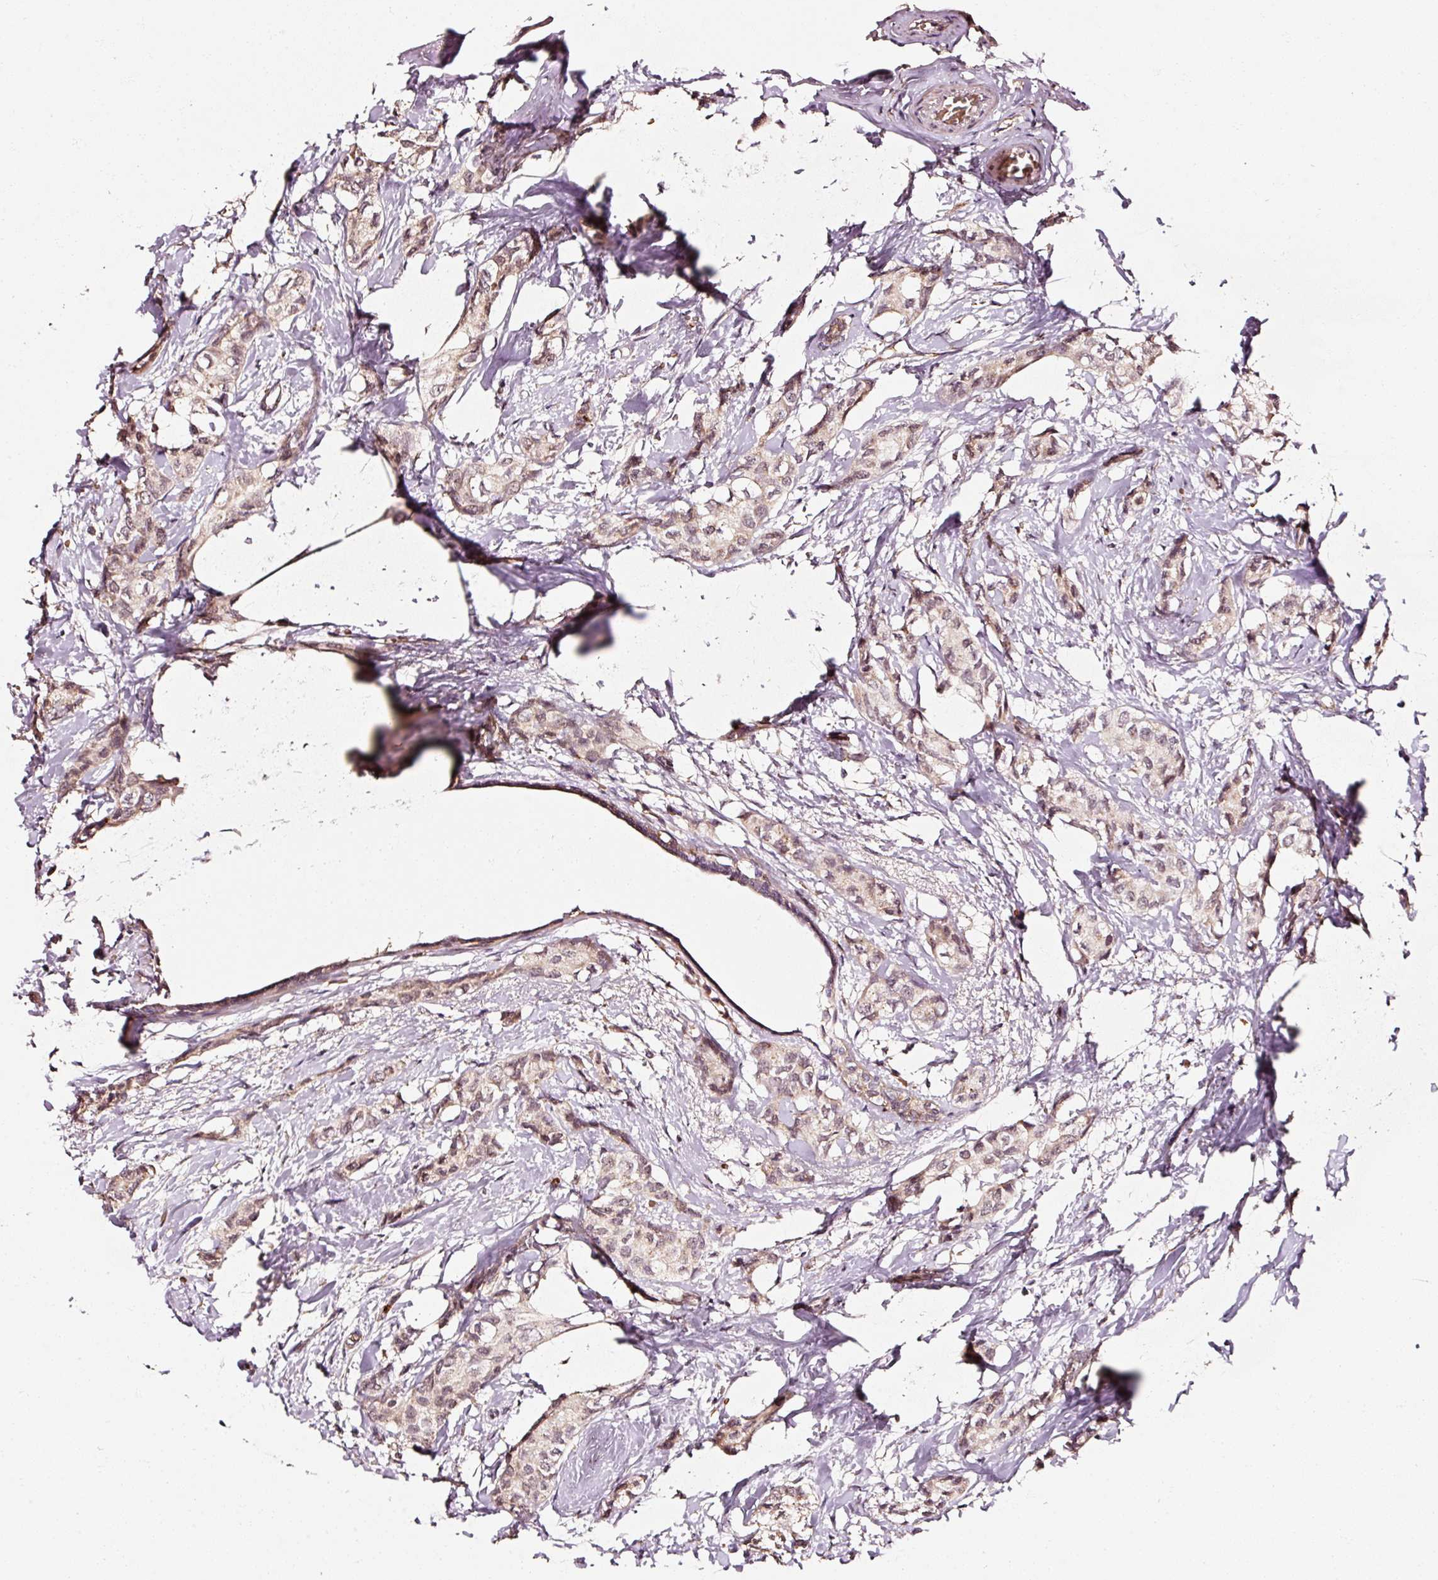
{"staining": {"intensity": "weak", "quantity": ">75%", "location": "cytoplasmic/membranous,nuclear"}, "tissue": "breast cancer", "cell_type": "Tumor cells", "image_type": "cancer", "snomed": [{"axis": "morphology", "description": "Duct carcinoma"}, {"axis": "topography", "description": "Breast"}], "caption": "DAB (3,3'-diaminobenzidine) immunohistochemical staining of breast cancer (invasive ductal carcinoma) exhibits weak cytoplasmic/membranous and nuclear protein positivity in approximately >75% of tumor cells.", "gene": "ZNF460", "patient": {"sex": "female", "age": 73}}